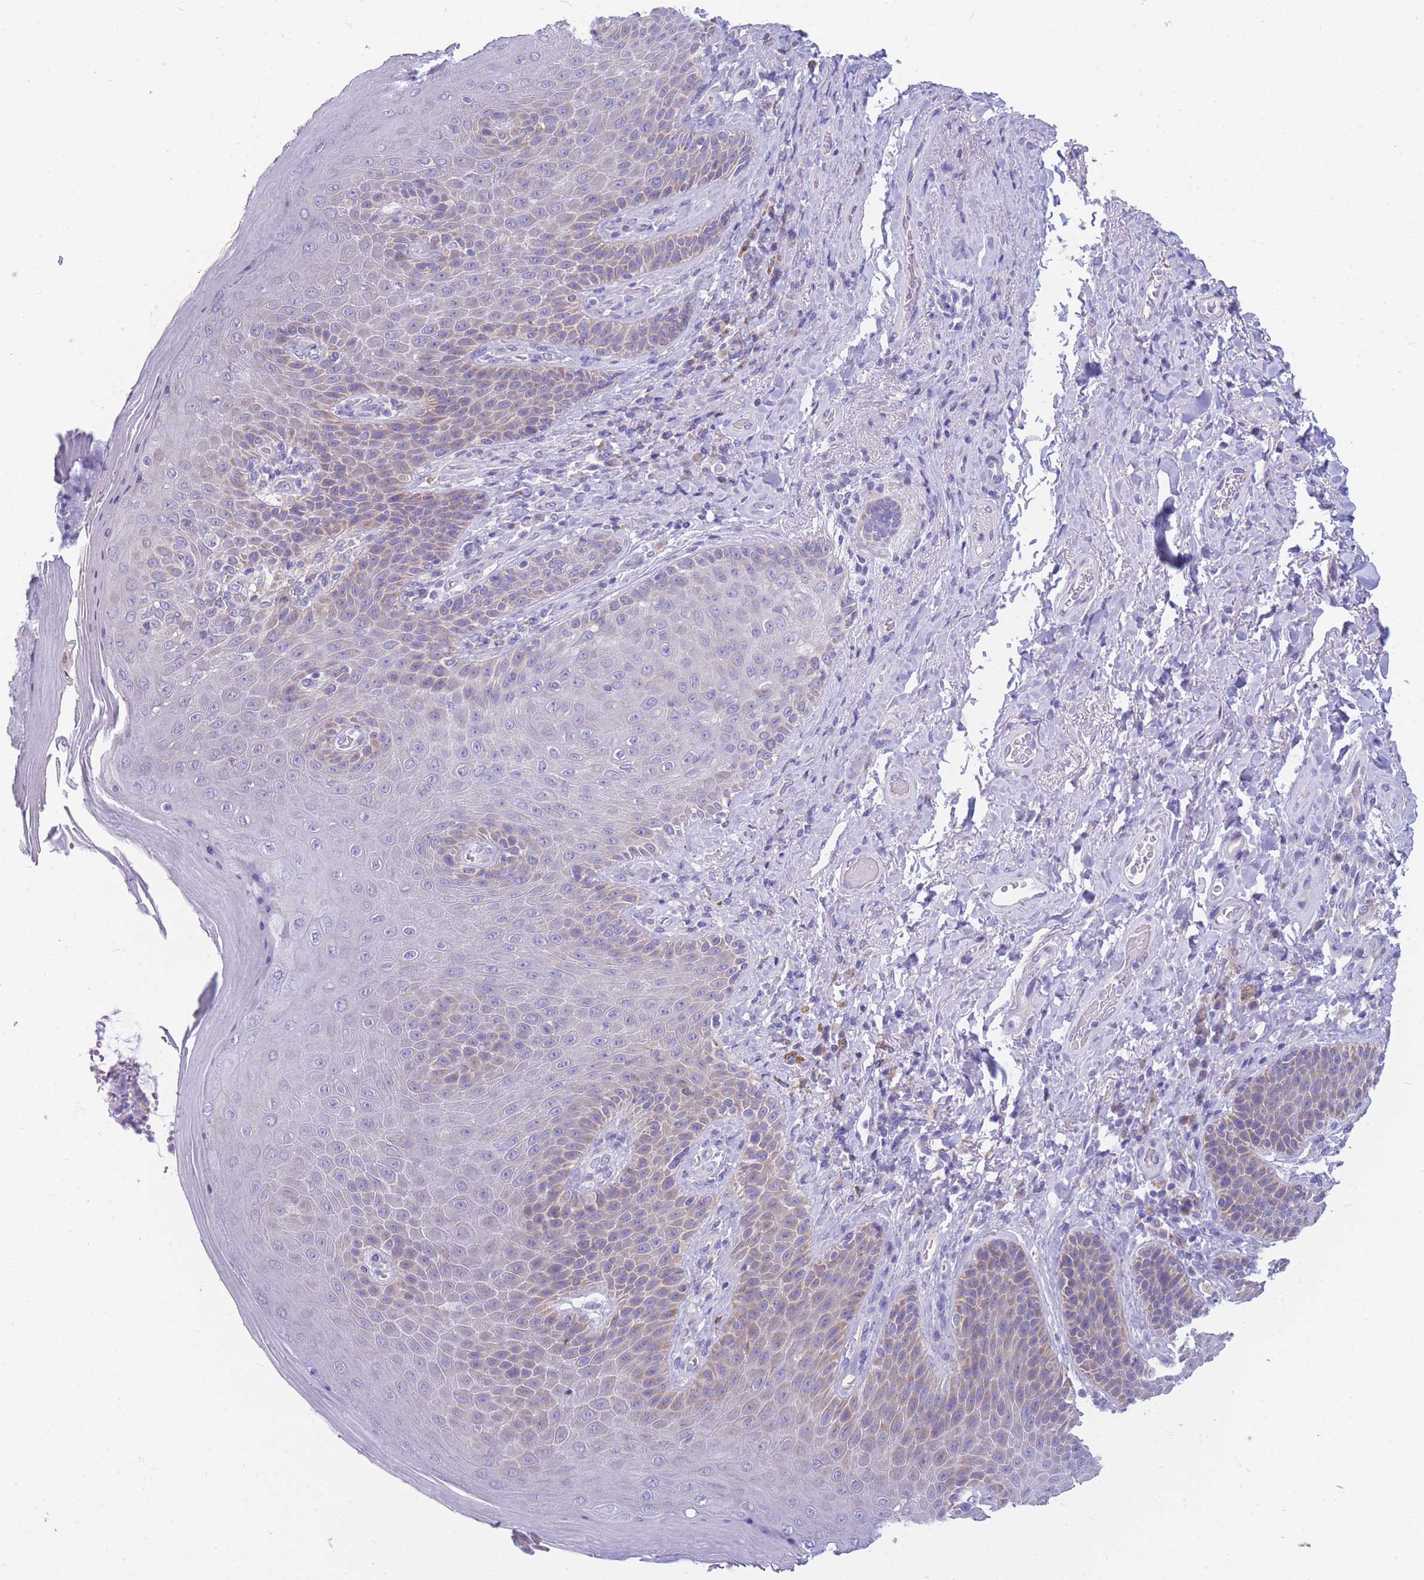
{"staining": {"intensity": "weak", "quantity": "<25%", "location": "cytoplasmic/membranous"}, "tissue": "skin", "cell_type": "Epidermal cells", "image_type": "normal", "snomed": [{"axis": "morphology", "description": "Normal tissue, NOS"}, {"axis": "topography", "description": "Anal"}], "caption": "There is no significant positivity in epidermal cells of skin. (Brightfield microscopy of DAB (3,3'-diaminobenzidine) immunohistochemistry at high magnification).", "gene": "DHRS11", "patient": {"sex": "female", "age": 89}}